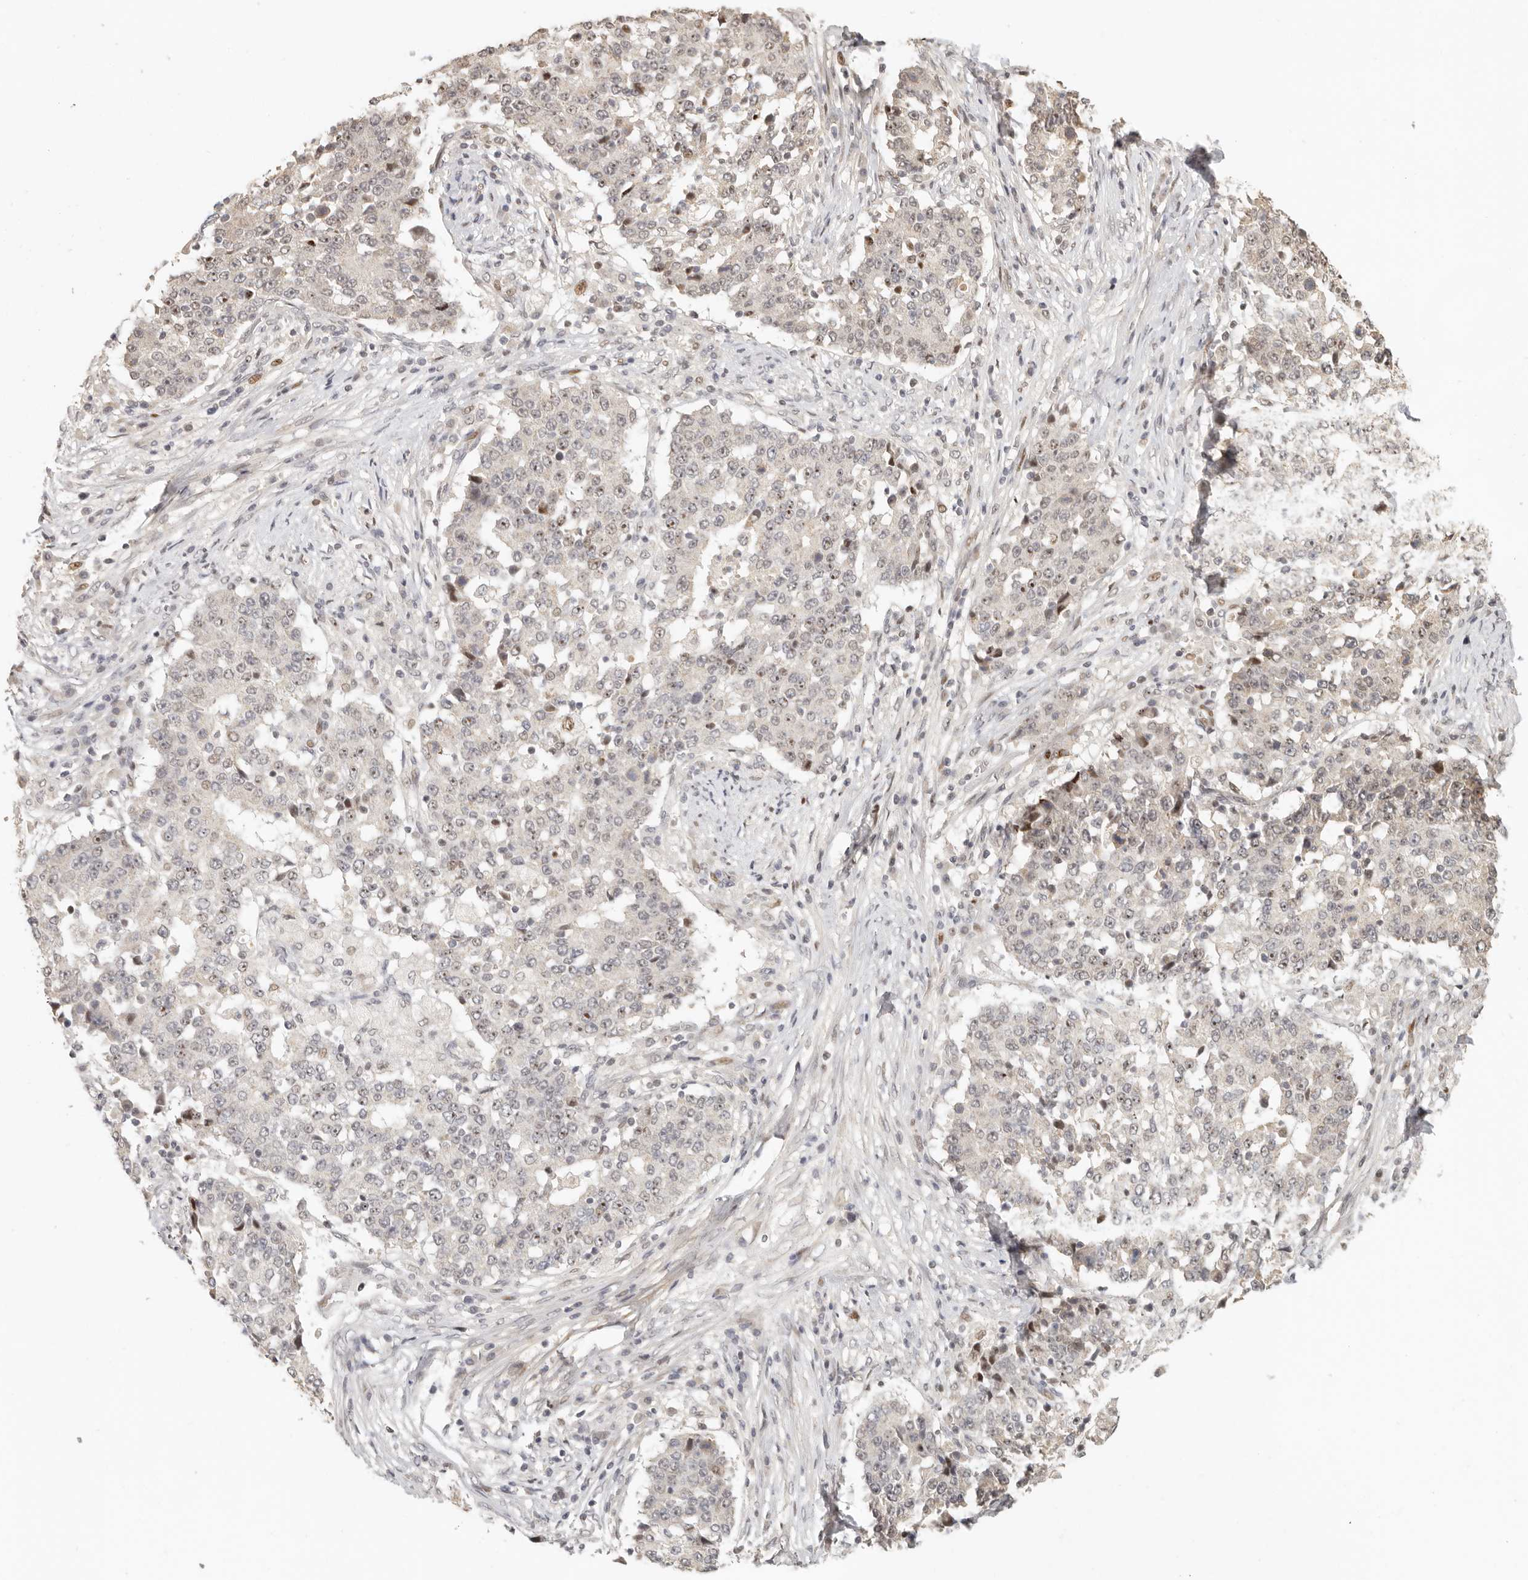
{"staining": {"intensity": "weak", "quantity": "<25%", "location": "nuclear"}, "tissue": "stomach cancer", "cell_type": "Tumor cells", "image_type": "cancer", "snomed": [{"axis": "morphology", "description": "Adenocarcinoma, NOS"}, {"axis": "topography", "description": "Stomach"}], "caption": "Stomach cancer was stained to show a protein in brown. There is no significant staining in tumor cells.", "gene": "GPBP1L1", "patient": {"sex": "male", "age": 59}}